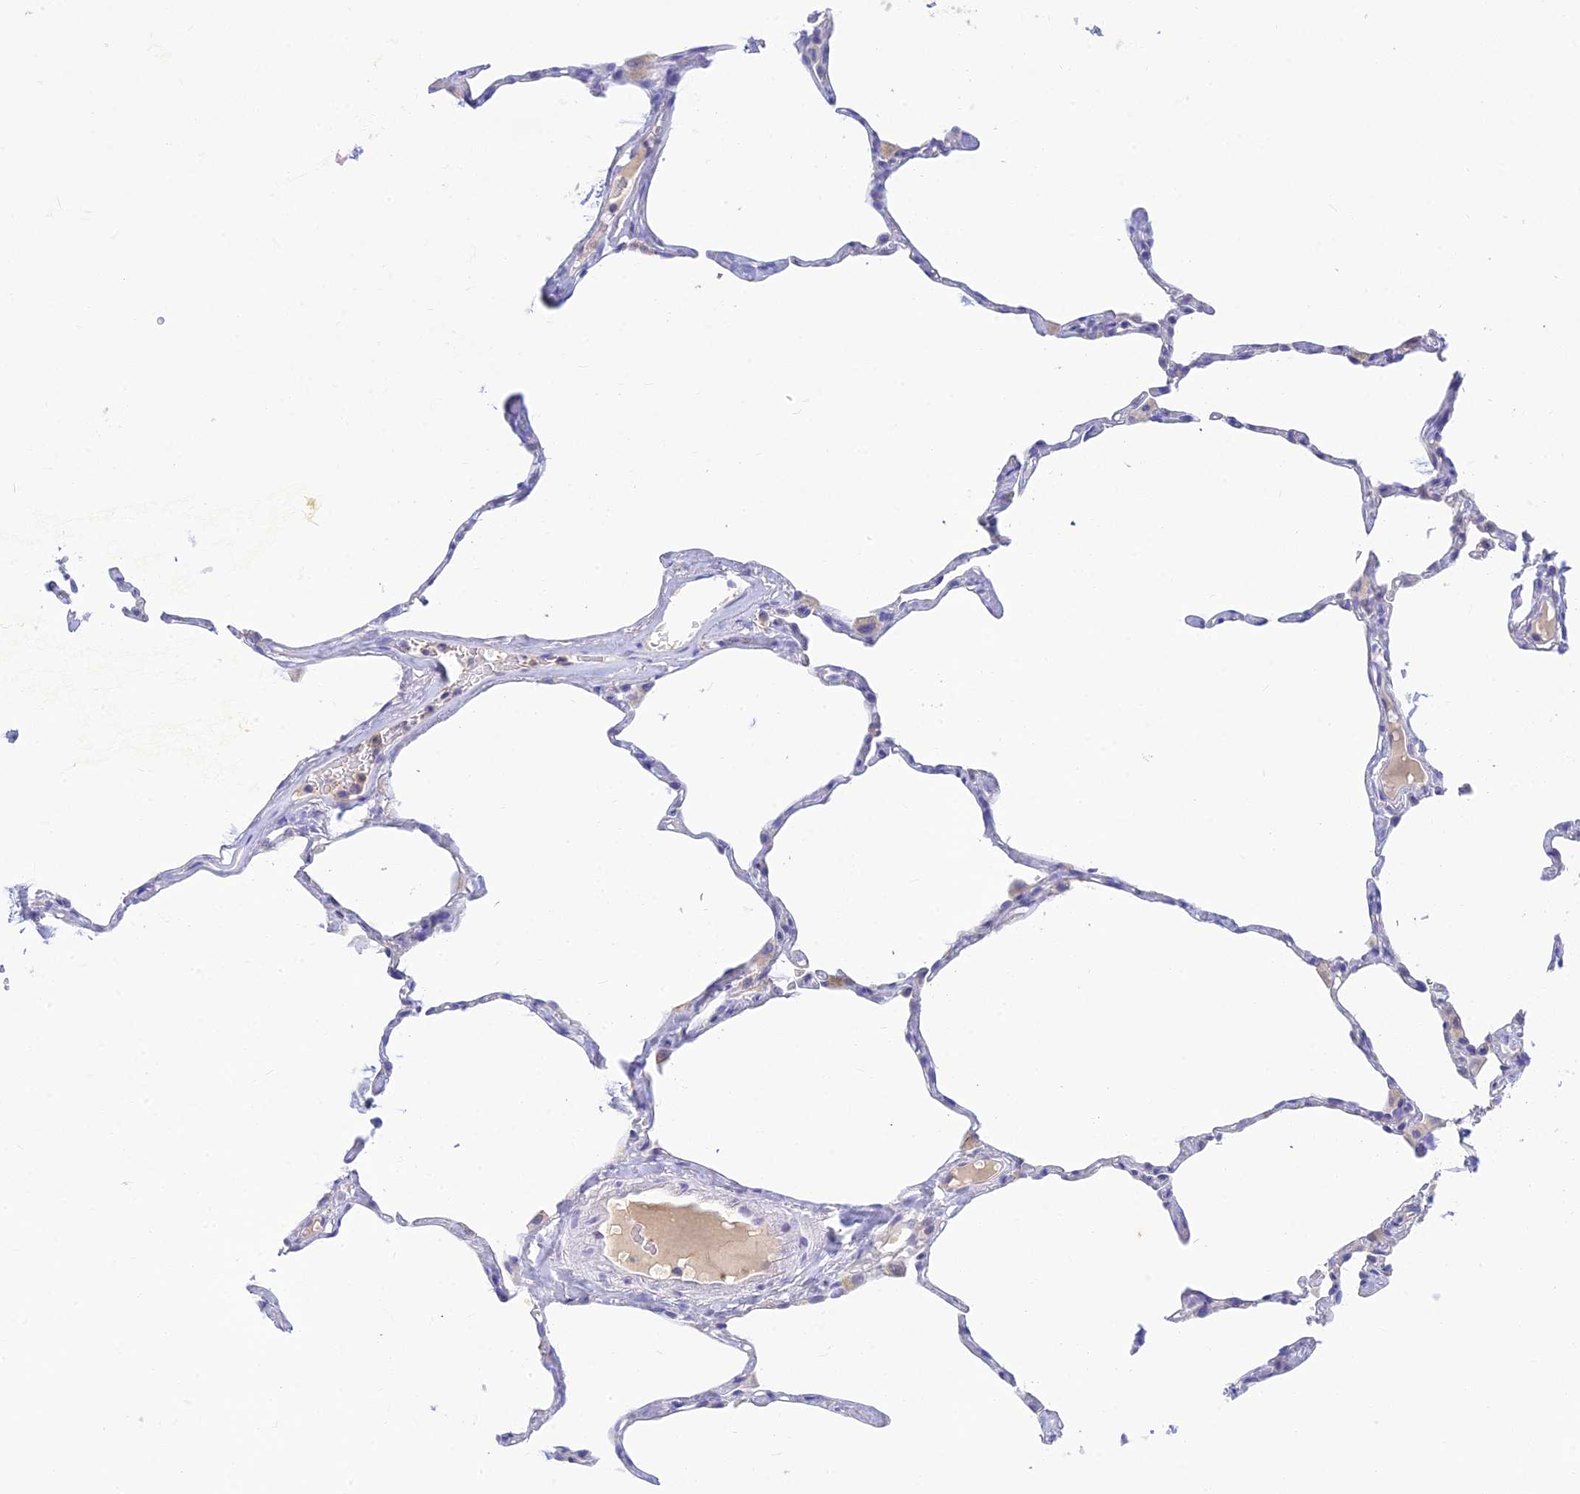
{"staining": {"intensity": "negative", "quantity": "none", "location": "none"}, "tissue": "lung", "cell_type": "Alveolar cells", "image_type": "normal", "snomed": [{"axis": "morphology", "description": "Normal tissue, NOS"}, {"axis": "topography", "description": "Lung"}], "caption": "High power microscopy image of an immunohistochemistry image of benign lung, revealing no significant positivity in alveolar cells. (DAB IHC visualized using brightfield microscopy, high magnification).", "gene": "INTS13", "patient": {"sex": "male", "age": 65}}